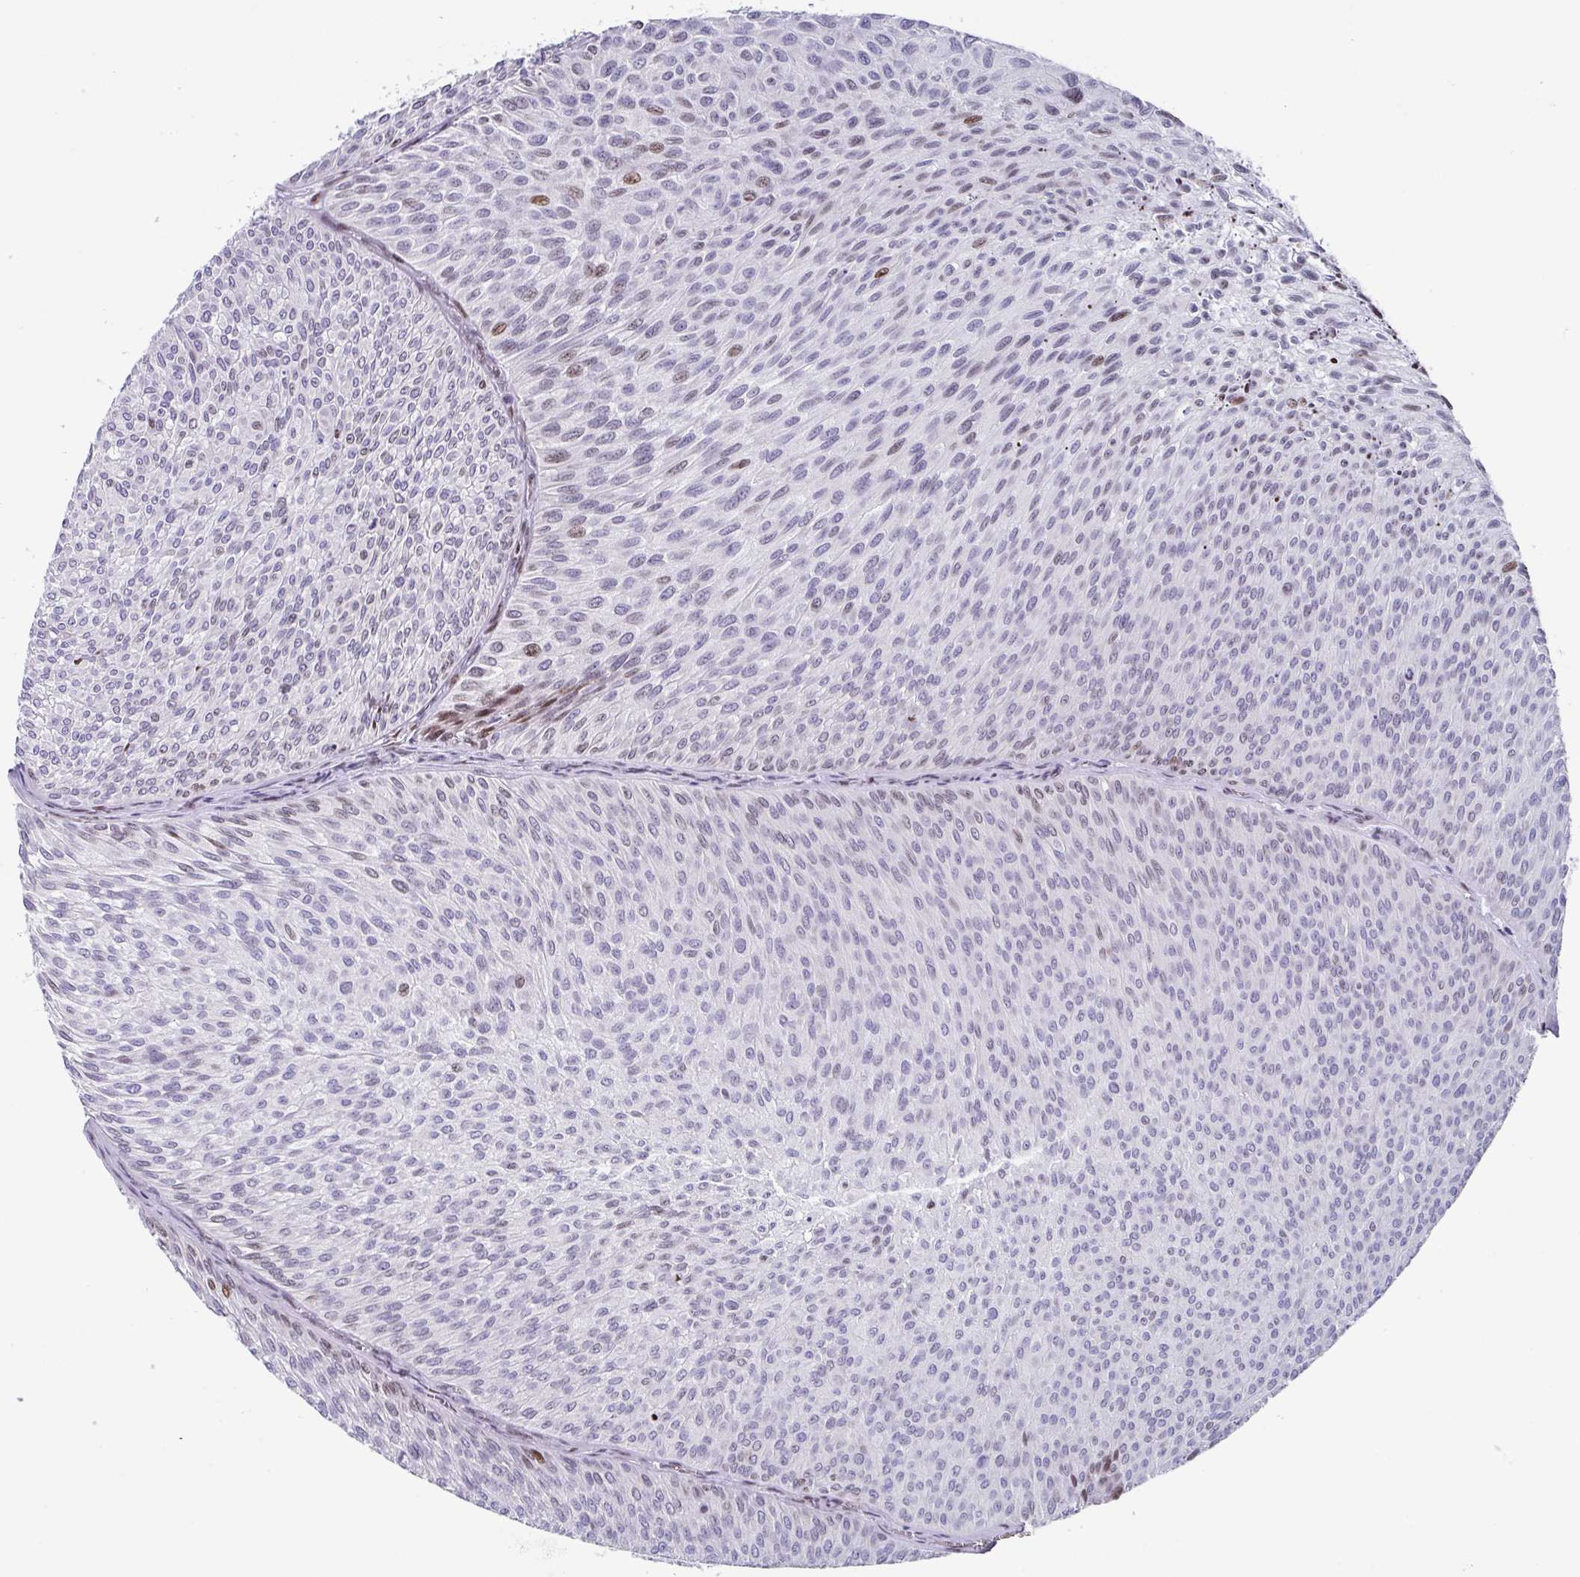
{"staining": {"intensity": "moderate", "quantity": "<25%", "location": "nuclear"}, "tissue": "urothelial cancer", "cell_type": "Tumor cells", "image_type": "cancer", "snomed": [{"axis": "morphology", "description": "Urothelial carcinoma, Low grade"}, {"axis": "topography", "description": "Urinary bladder"}], "caption": "The photomicrograph shows staining of urothelial cancer, revealing moderate nuclear protein expression (brown color) within tumor cells.", "gene": "TCF3", "patient": {"sex": "male", "age": 91}}